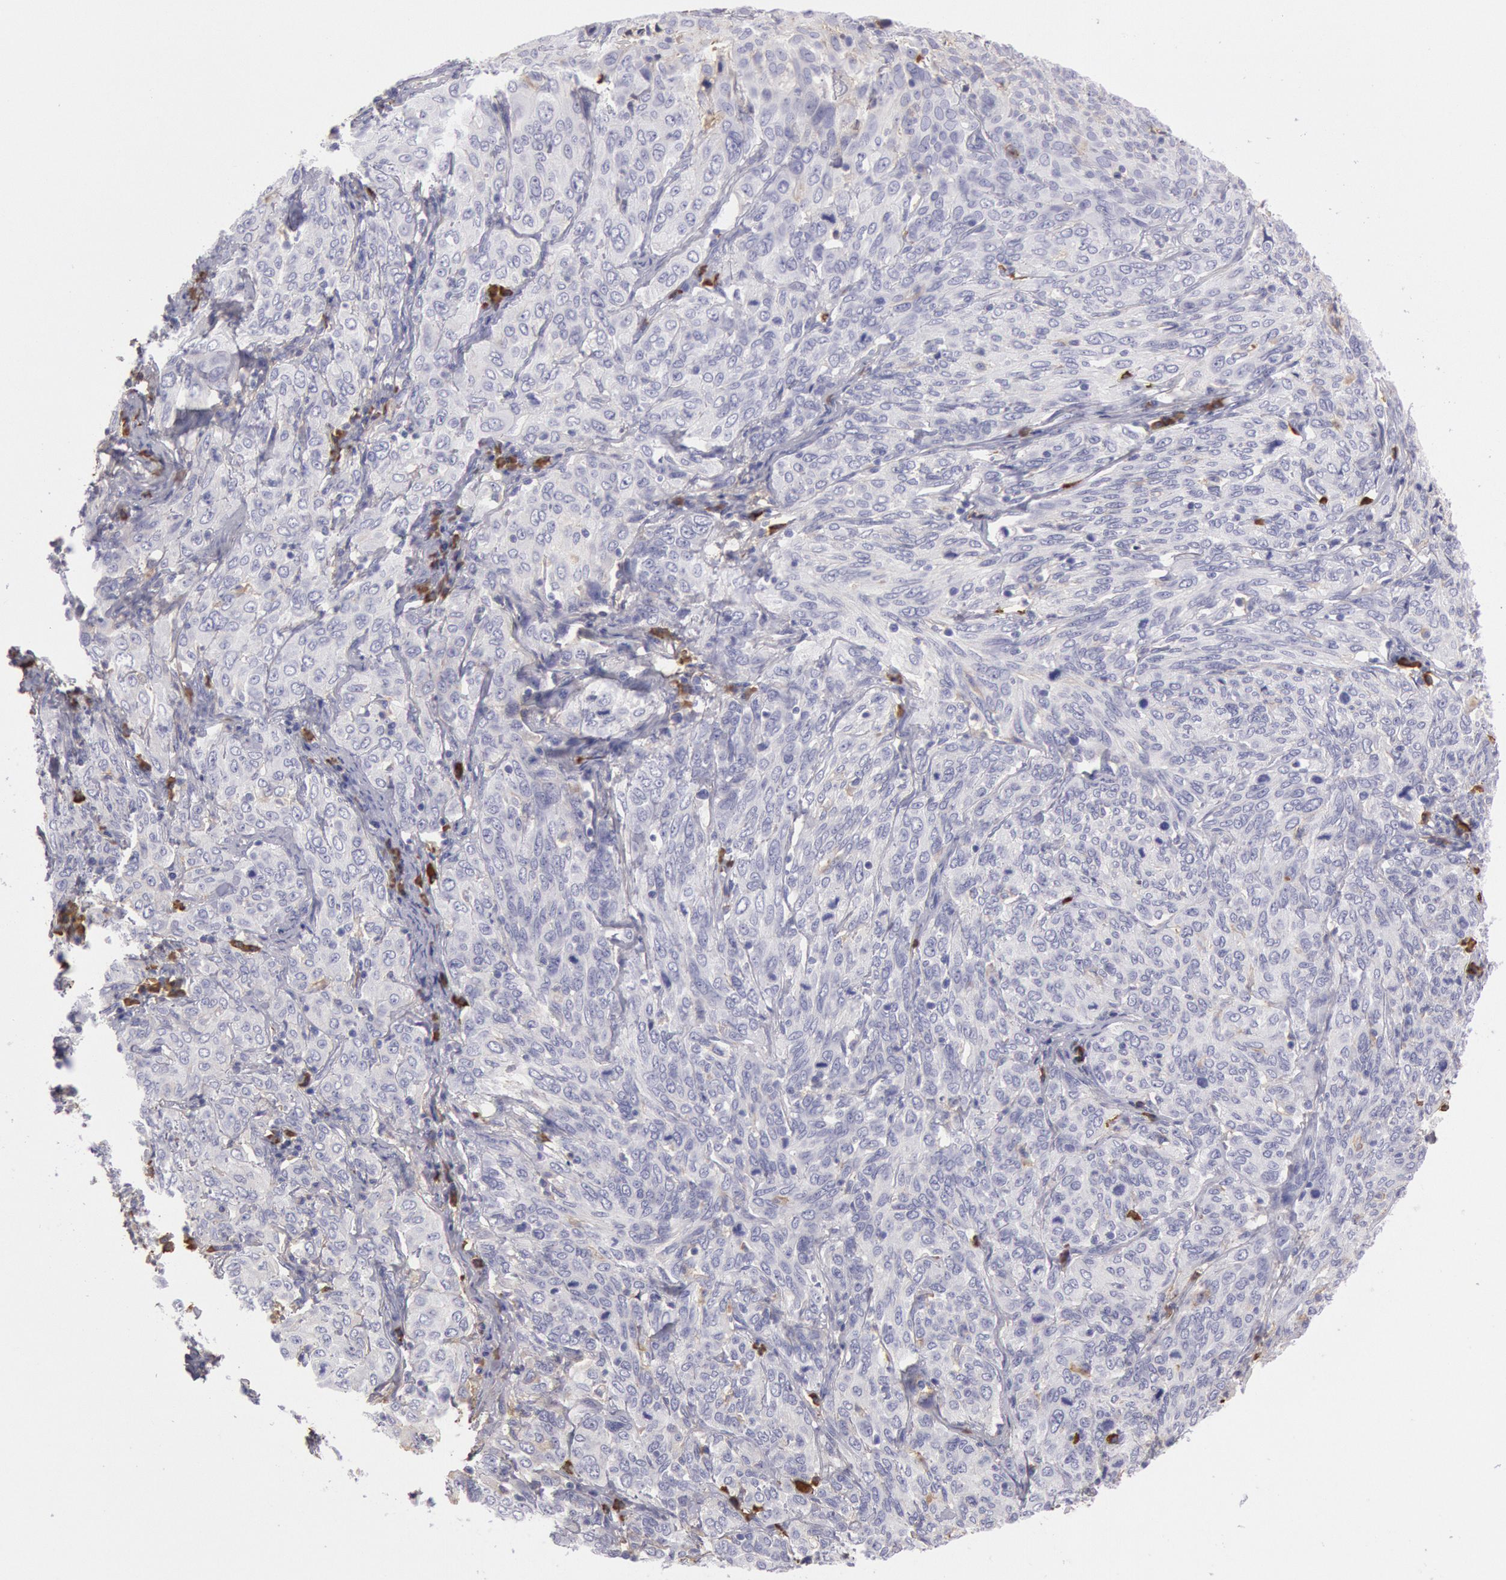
{"staining": {"intensity": "weak", "quantity": "<25%", "location": "cytoplasmic/membranous"}, "tissue": "cervical cancer", "cell_type": "Tumor cells", "image_type": "cancer", "snomed": [{"axis": "morphology", "description": "Squamous cell carcinoma, NOS"}, {"axis": "topography", "description": "Cervix"}], "caption": "The immunohistochemistry histopathology image has no significant staining in tumor cells of cervical squamous cell carcinoma tissue.", "gene": "IGHG1", "patient": {"sex": "female", "age": 38}}